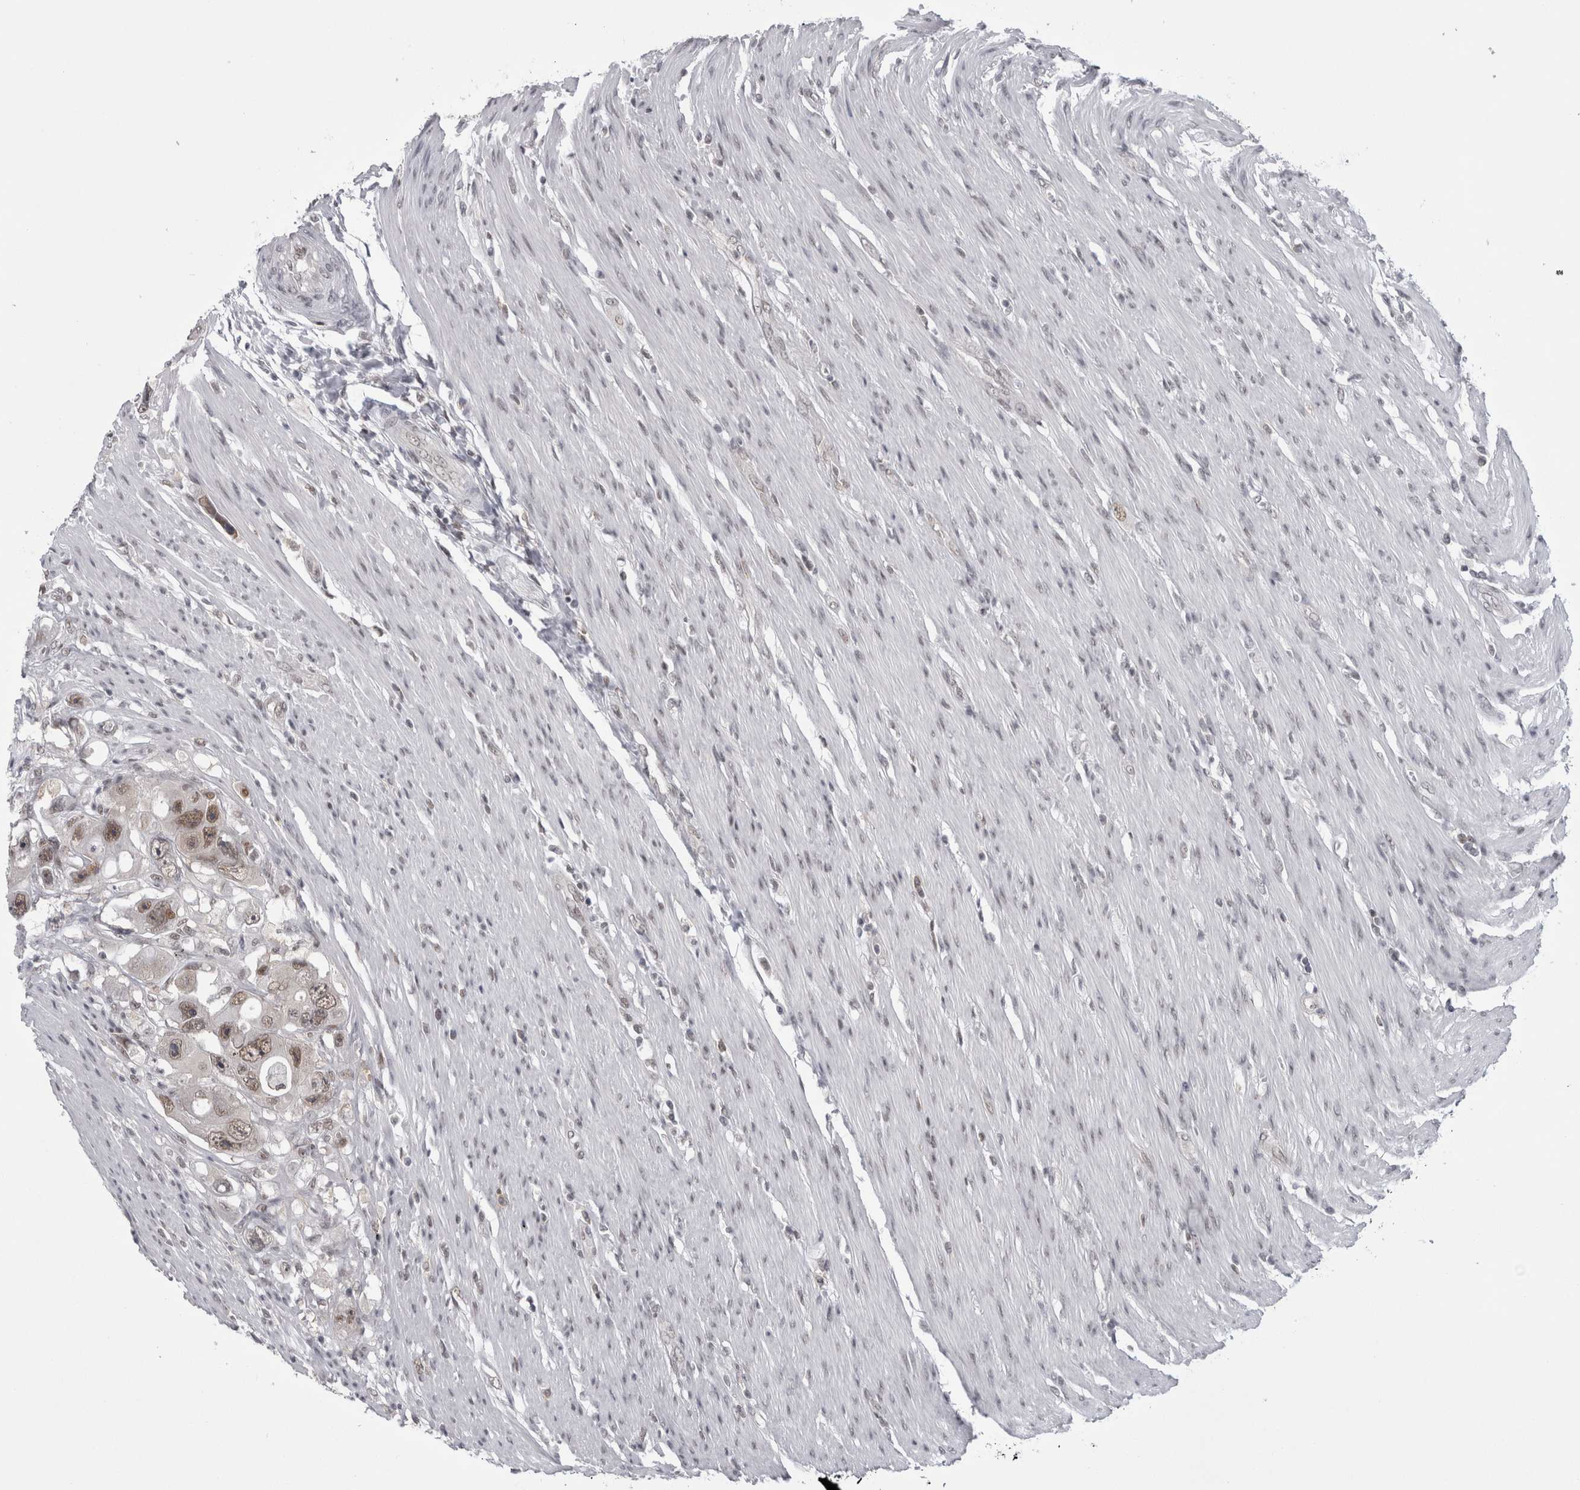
{"staining": {"intensity": "moderate", "quantity": ">75%", "location": "nuclear"}, "tissue": "colorectal cancer", "cell_type": "Tumor cells", "image_type": "cancer", "snomed": [{"axis": "morphology", "description": "Adenocarcinoma, NOS"}, {"axis": "topography", "description": "Colon"}], "caption": "Protein staining reveals moderate nuclear positivity in approximately >75% of tumor cells in colorectal adenocarcinoma. Nuclei are stained in blue.", "gene": "PSMB2", "patient": {"sex": "female", "age": 46}}